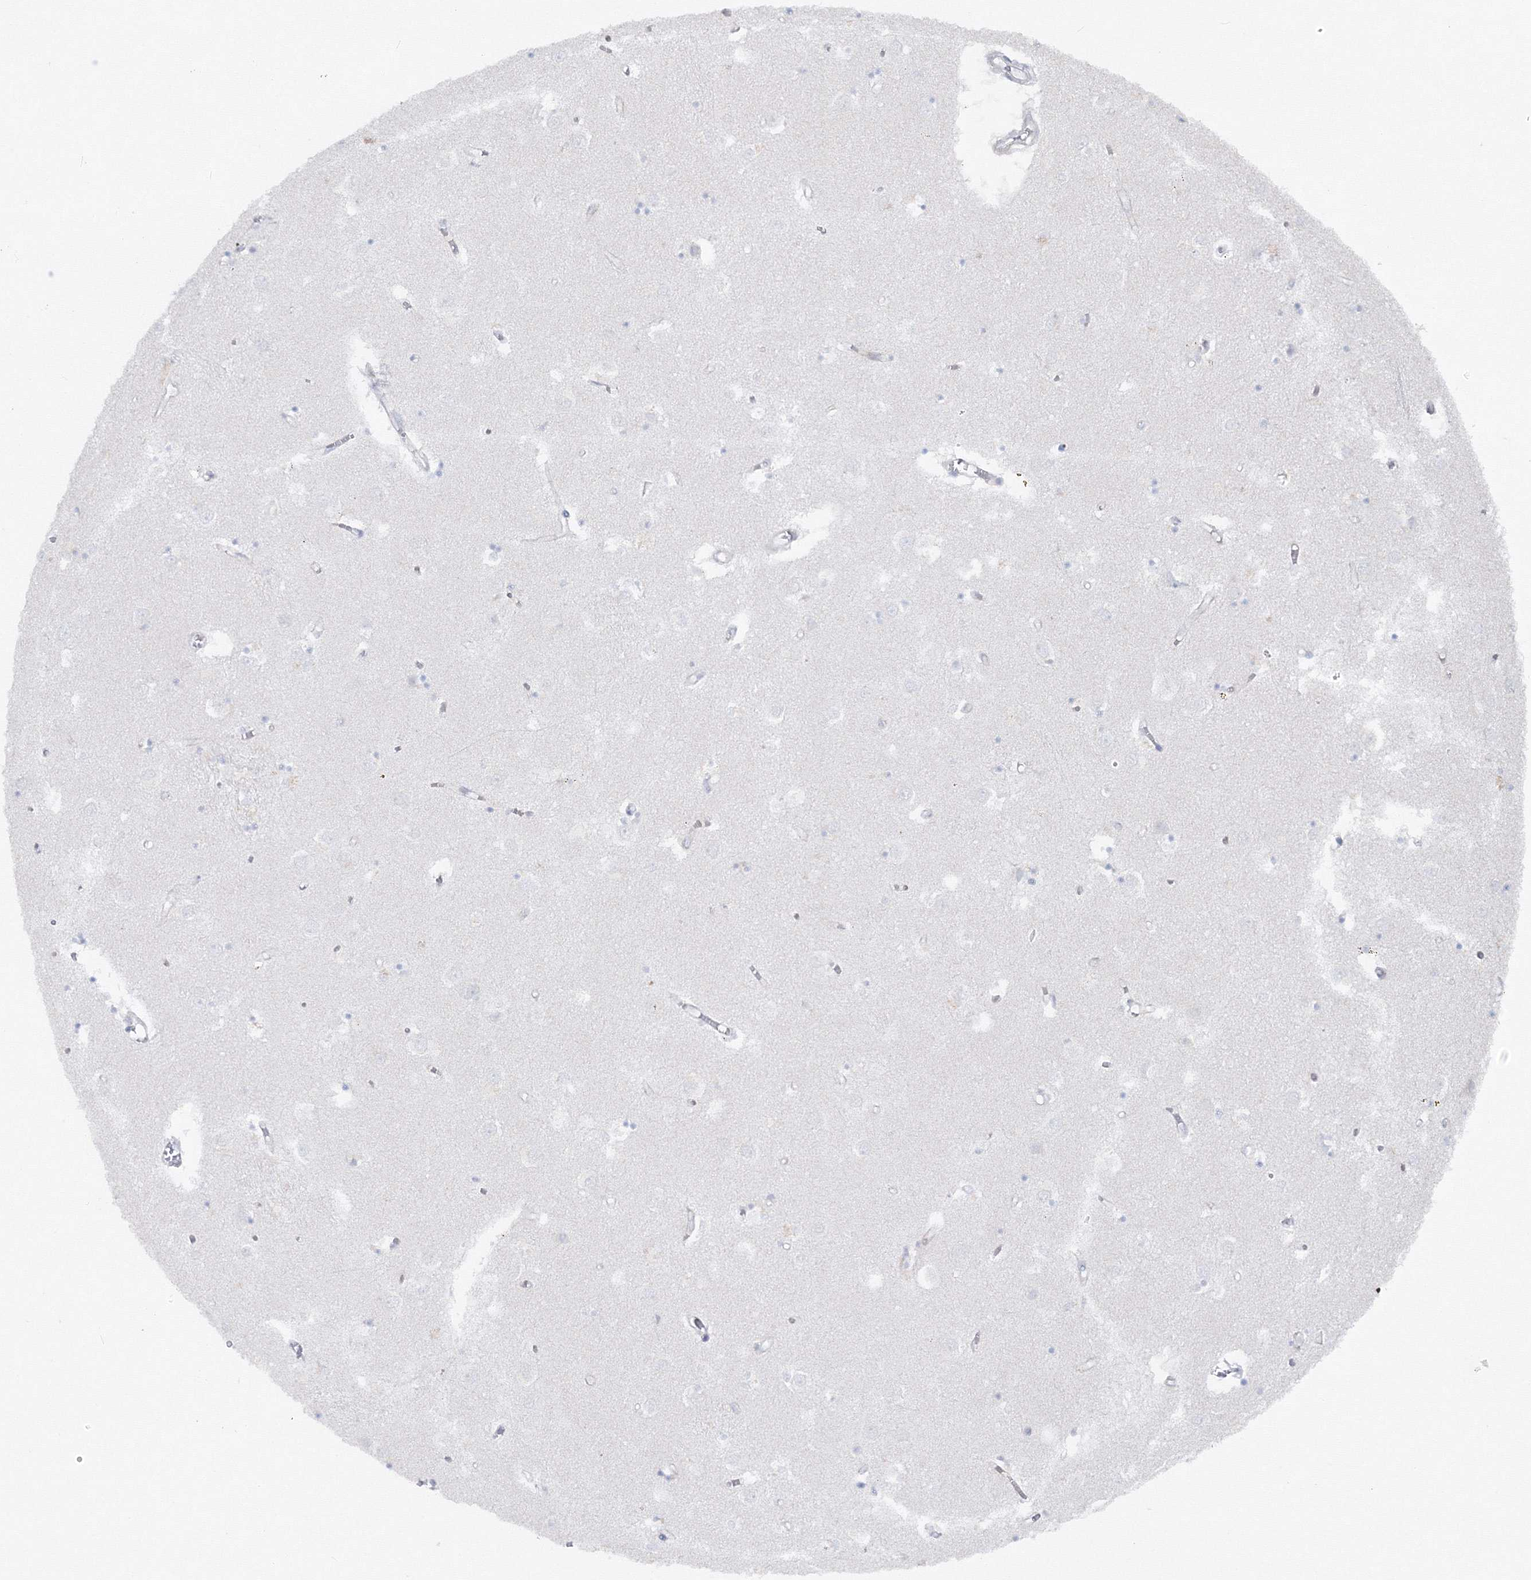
{"staining": {"intensity": "negative", "quantity": "none", "location": "none"}, "tissue": "caudate", "cell_type": "Glial cells", "image_type": "normal", "snomed": [{"axis": "morphology", "description": "Normal tissue, NOS"}, {"axis": "topography", "description": "Lateral ventricle wall"}], "caption": "Immunohistochemistry (IHC) of unremarkable caudate reveals no staining in glial cells. The staining was performed using DAB (3,3'-diaminobenzidine) to visualize the protein expression in brown, while the nuclei were stained in blue with hematoxylin (Magnification: 20x).", "gene": "GCKR", "patient": {"sex": "male", "age": 70}}